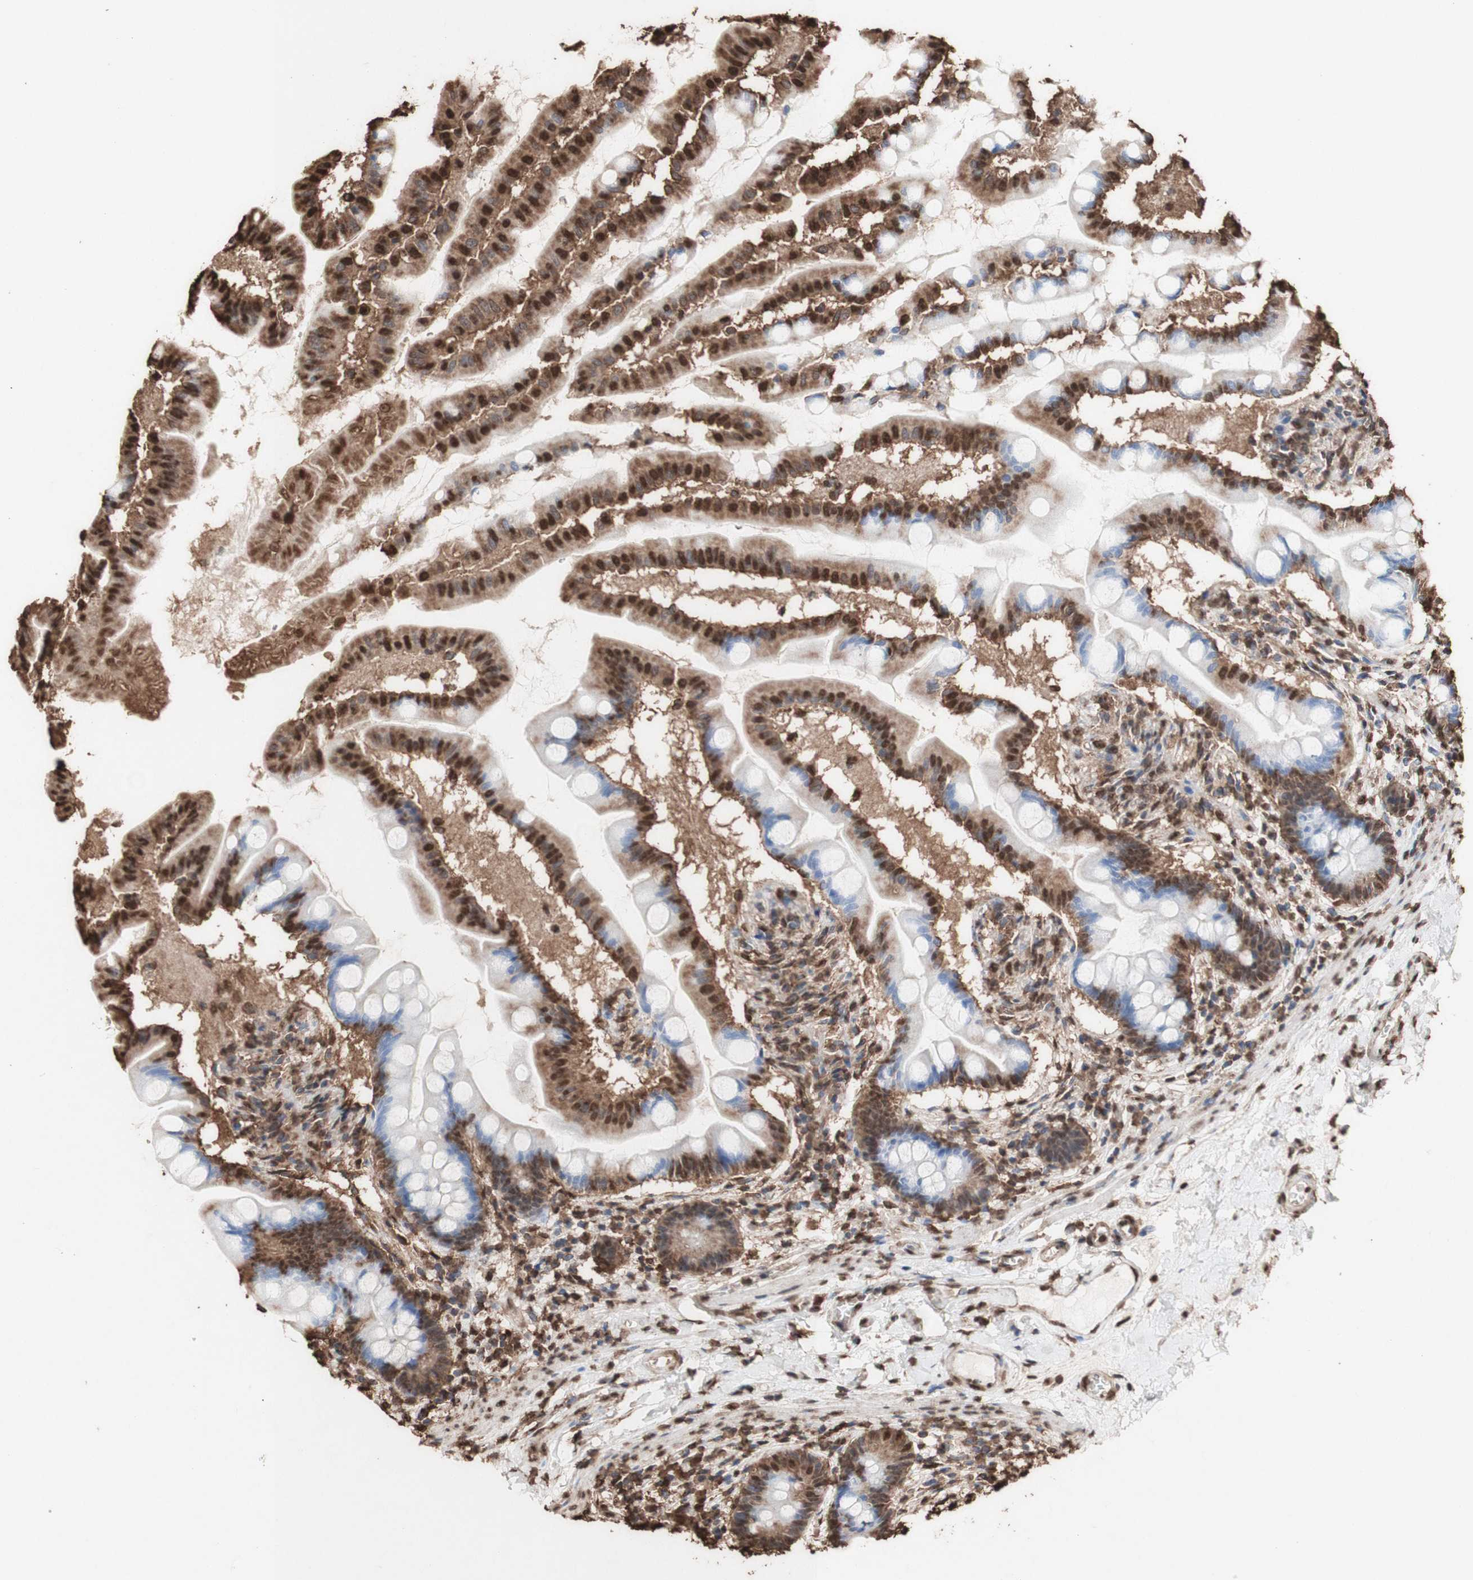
{"staining": {"intensity": "strong", "quantity": "25%-75%", "location": "cytoplasmic/membranous,nuclear"}, "tissue": "small intestine", "cell_type": "Glandular cells", "image_type": "normal", "snomed": [{"axis": "morphology", "description": "Normal tissue, NOS"}, {"axis": "topography", "description": "Small intestine"}], "caption": "Immunohistochemical staining of benign human small intestine reveals 25%-75% levels of strong cytoplasmic/membranous,nuclear protein staining in approximately 25%-75% of glandular cells.", "gene": "PIDD1", "patient": {"sex": "female", "age": 56}}